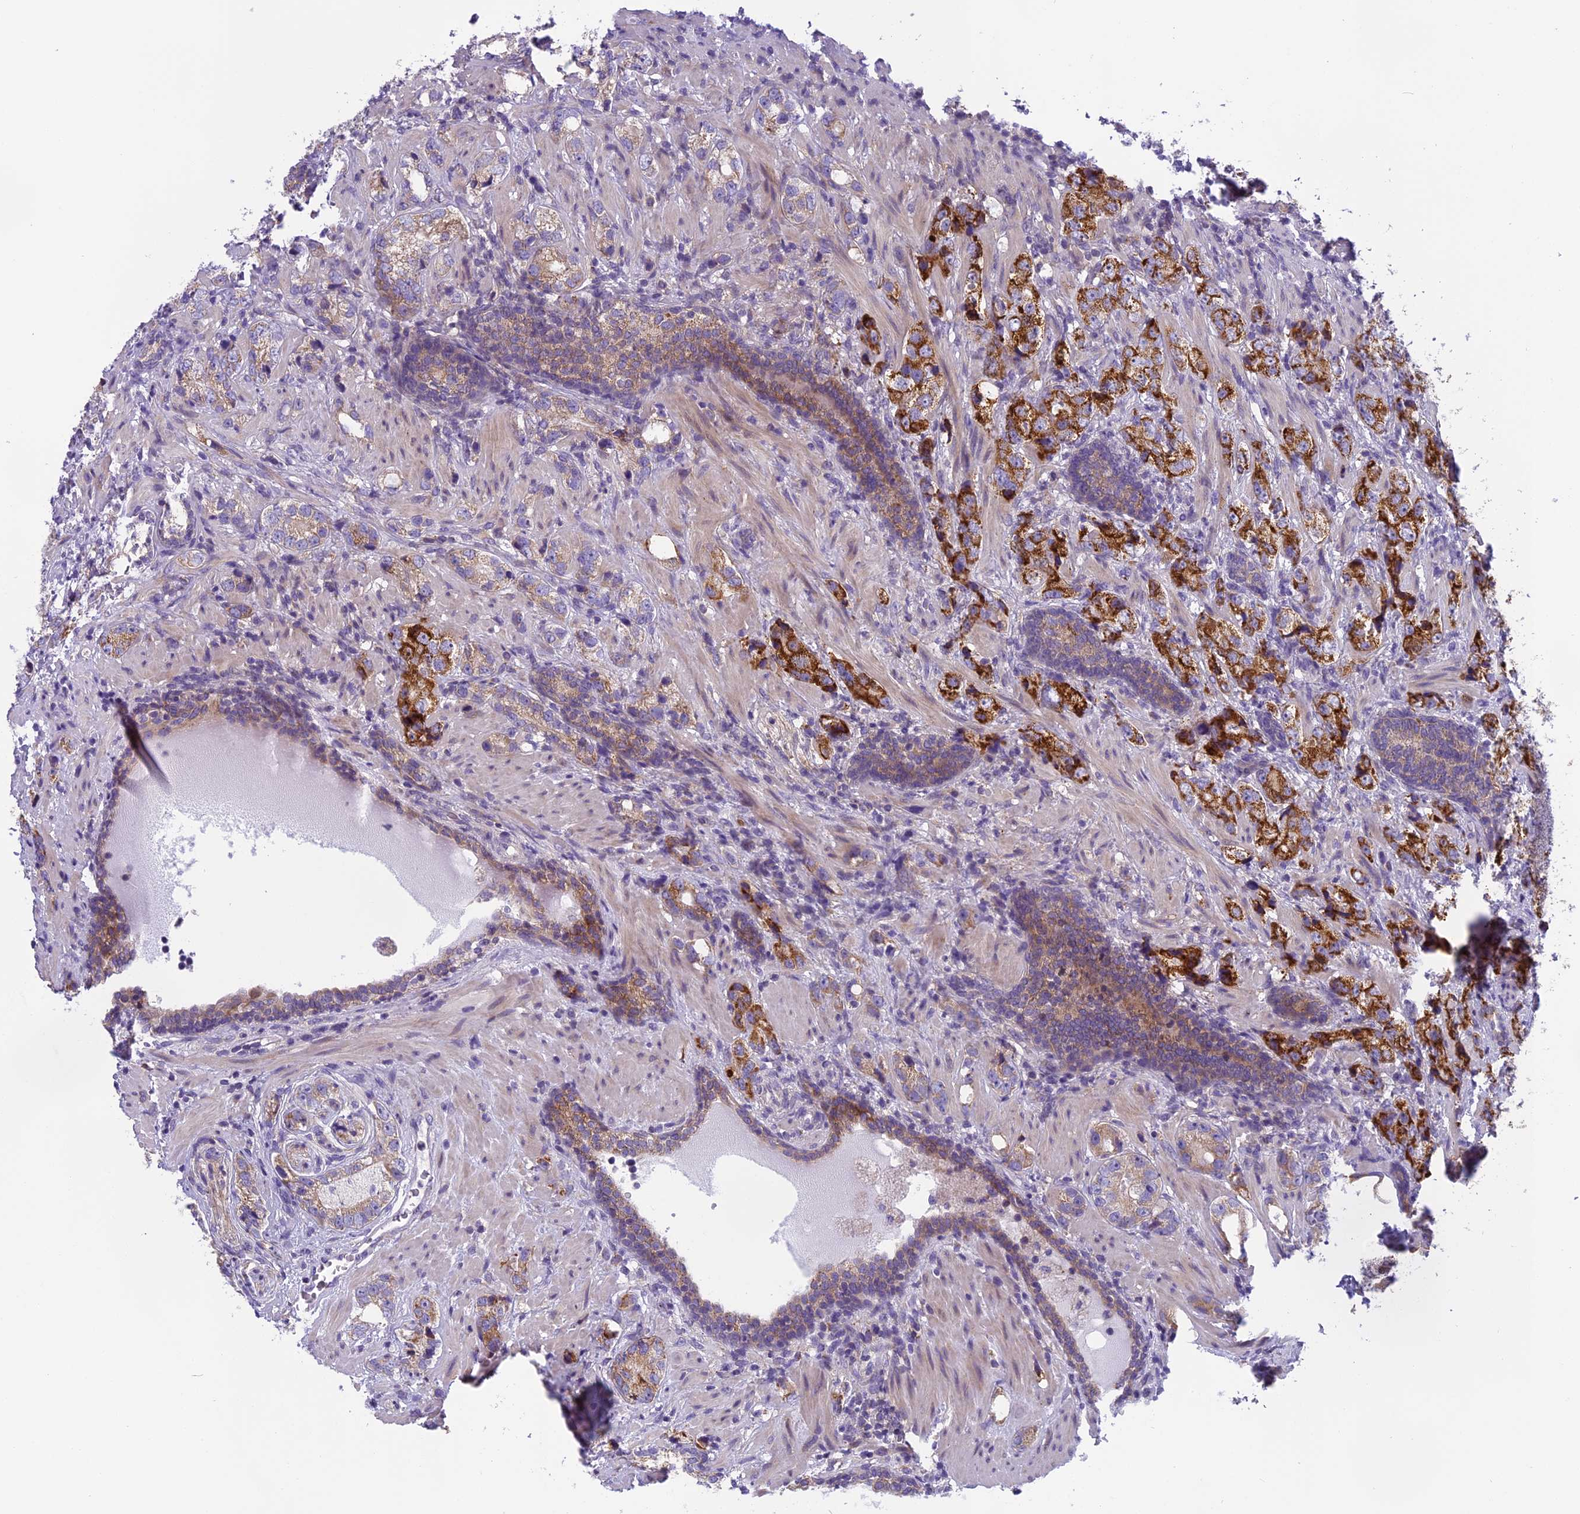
{"staining": {"intensity": "strong", "quantity": "25%-75%", "location": "cytoplasmic/membranous"}, "tissue": "prostate cancer", "cell_type": "Tumor cells", "image_type": "cancer", "snomed": [{"axis": "morphology", "description": "Adenocarcinoma, High grade"}, {"axis": "topography", "description": "Prostate"}], "caption": "Approximately 25%-75% of tumor cells in prostate cancer (high-grade adenocarcinoma) demonstrate strong cytoplasmic/membranous protein staining as visualized by brown immunohistochemical staining.", "gene": "ARHGEF37", "patient": {"sex": "male", "age": 63}}